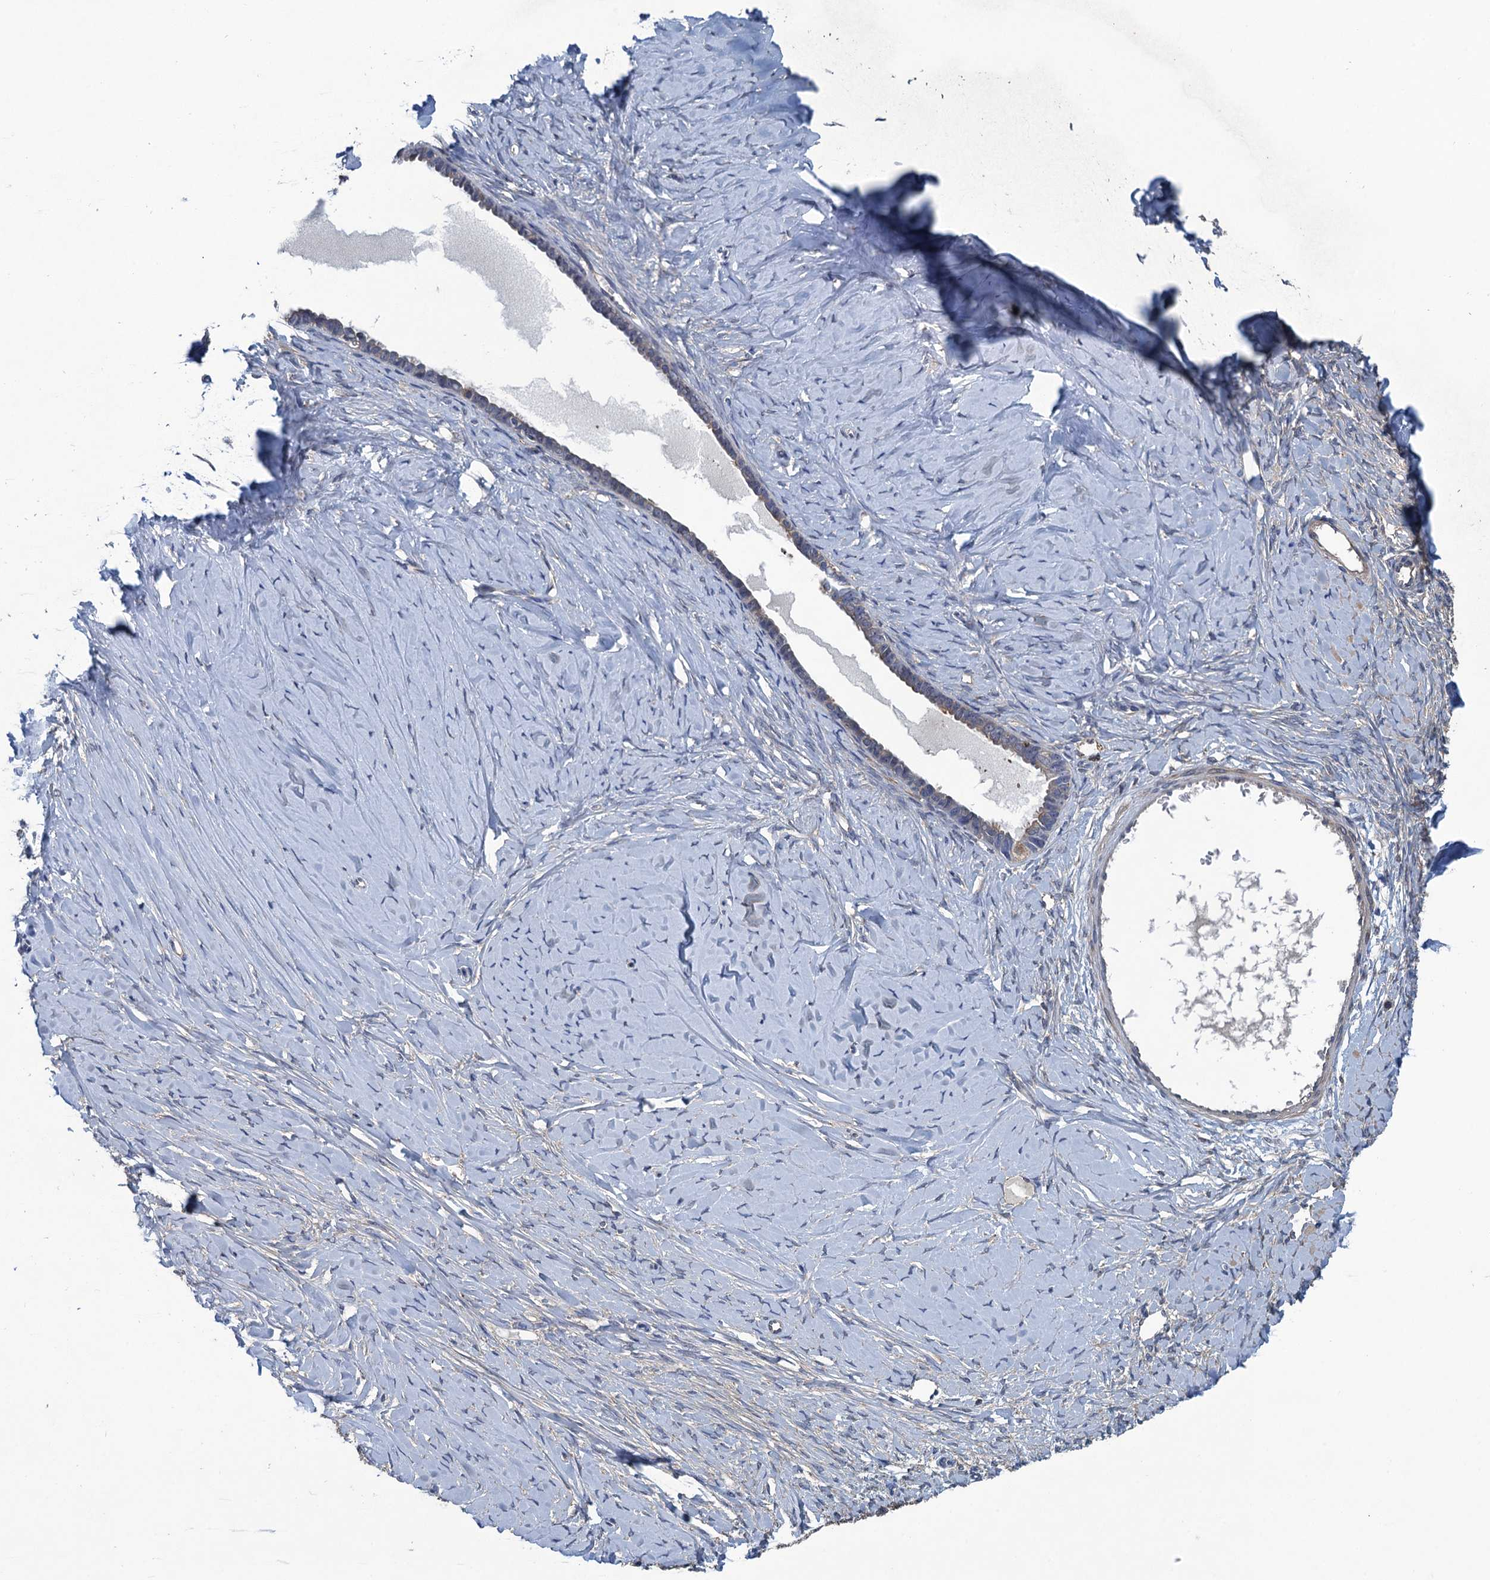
{"staining": {"intensity": "weak", "quantity": "<25%", "location": "cytoplasmic/membranous"}, "tissue": "ovarian cancer", "cell_type": "Tumor cells", "image_type": "cancer", "snomed": [{"axis": "morphology", "description": "Cystadenocarcinoma, serous, NOS"}, {"axis": "topography", "description": "Ovary"}], "caption": "A high-resolution photomicrograph shows IHC staining of ovarian cancer, which displays no significant positivity in tumor cells.", "gene": "CNTN5", "patient": {"sex": "female", "age": 79}}